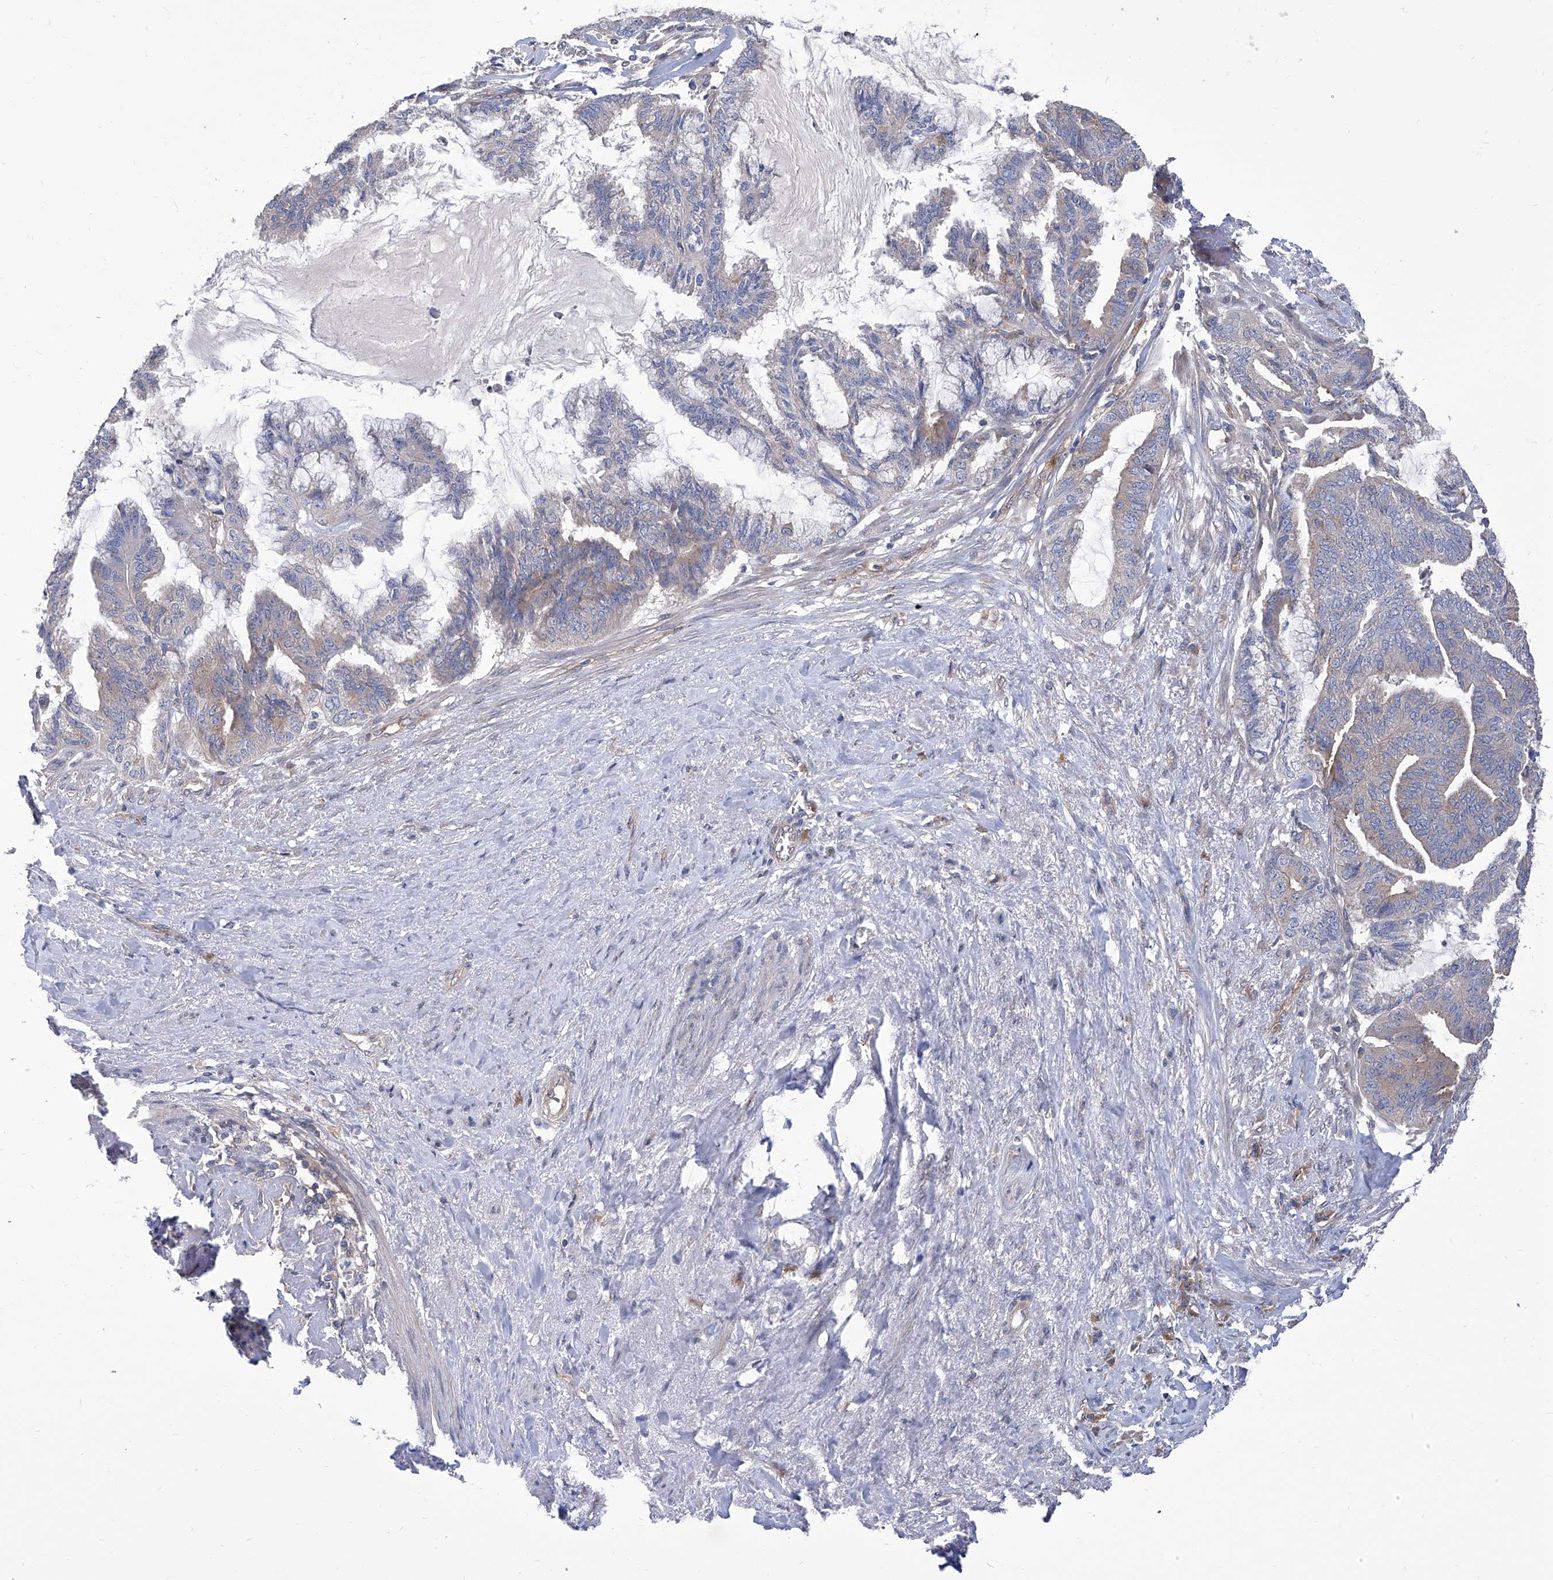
{"staining": {"intensity": "weak", "quantity": "<25%", "location": "cytoplasmic/membranous"}, "tissue": "endometrial cancer", "cell_type": "Tumor cells", "image_type": "cancer", "snomed": [{"axis": "morphology", "description": "Adenocarcinoma, NOS"}, {"axis": "topography", "description": "Endometrium"}], "caption": "The histopathology image exhibits no significant positivity in tumor cells of endometrial adenocarcinoma.", "gene": "TJAP1", "patient": {"sex": "female", "age": 86}}